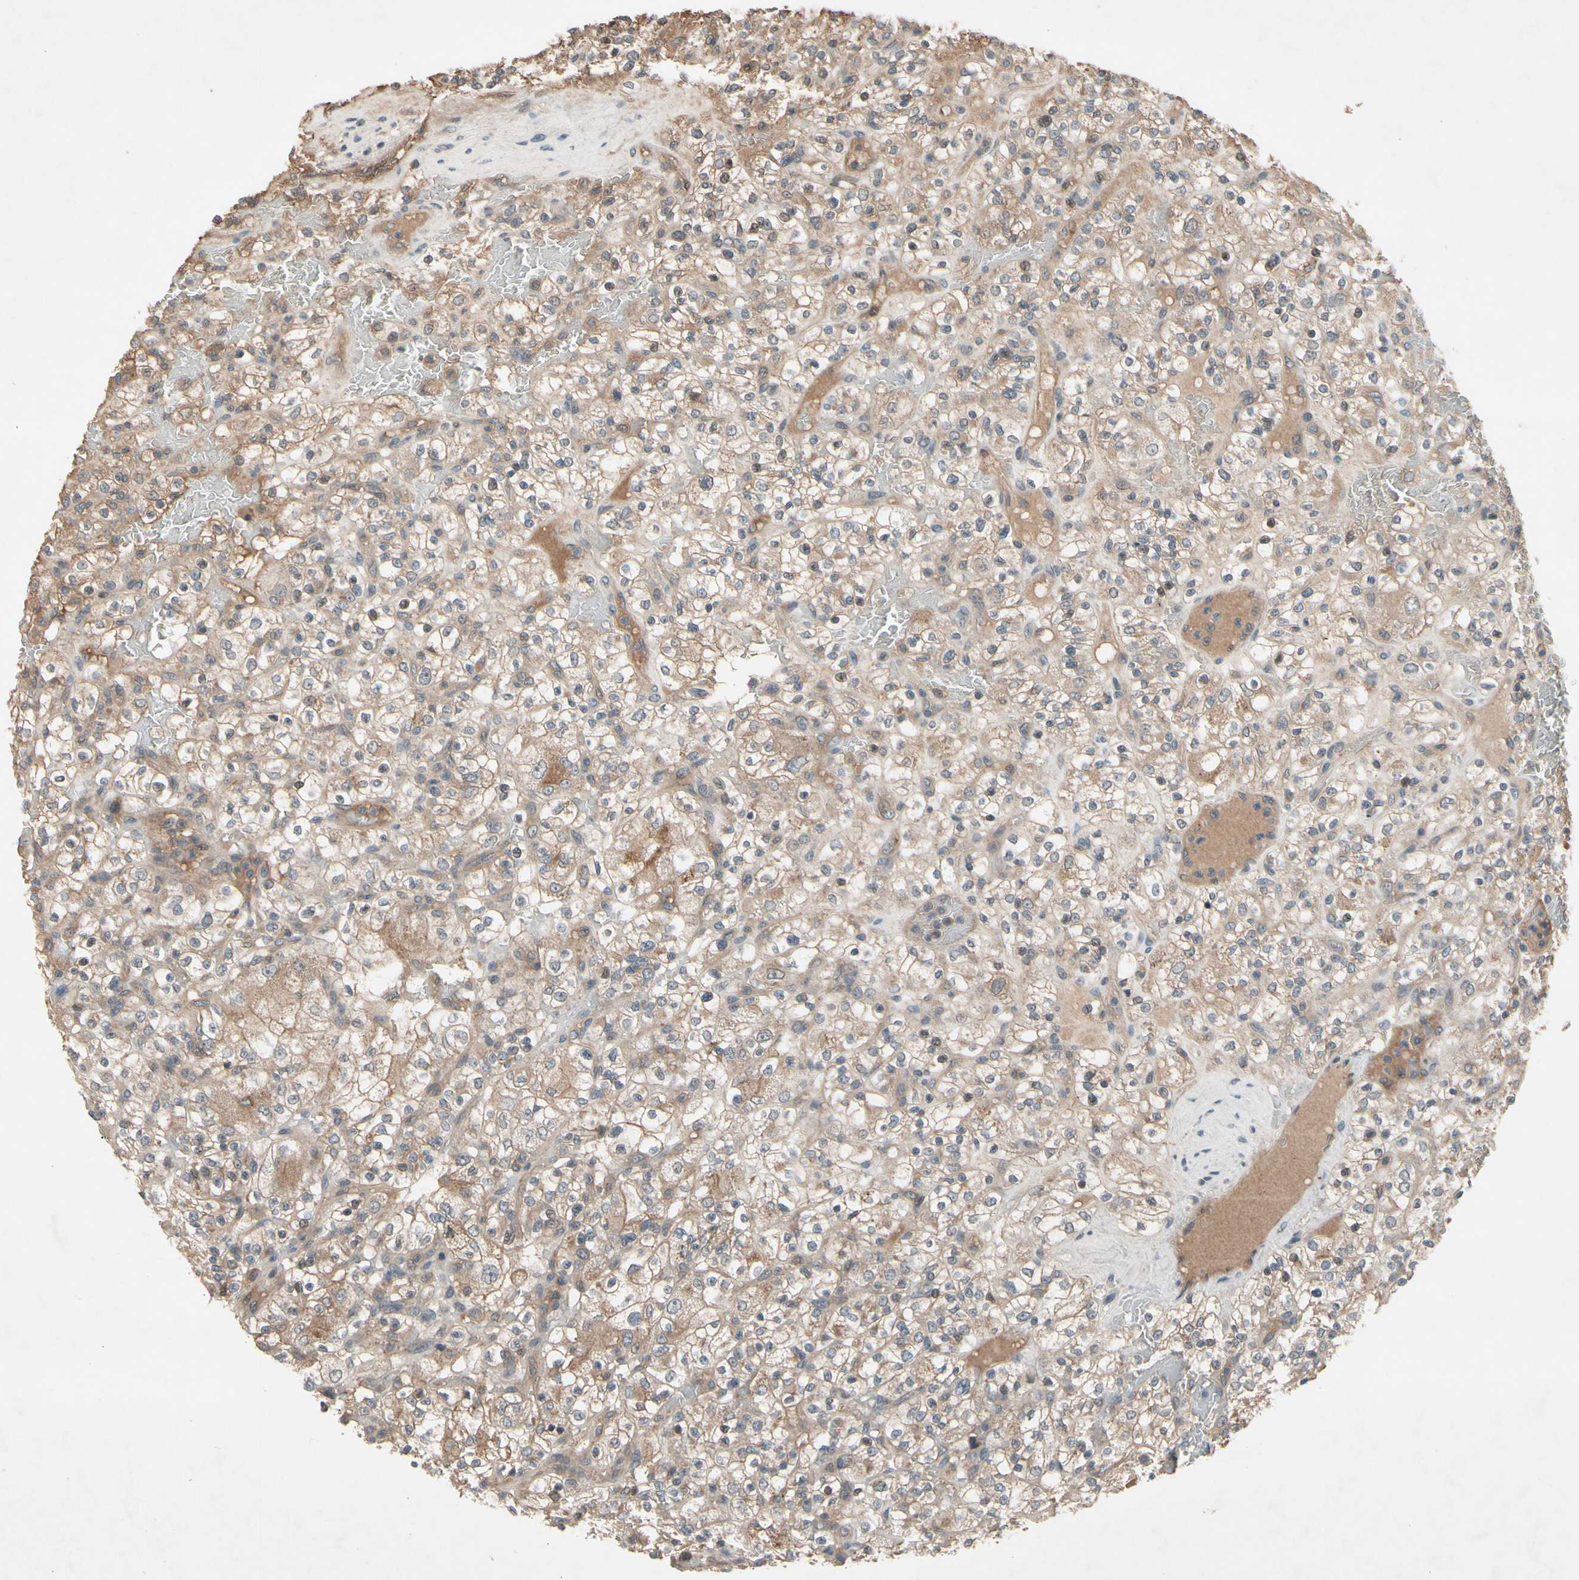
{"staining": {"intensity": "moderate", "quantity": ">75%", "location": "cytoplasmic/membranous"}, "tissue": "renal cancer", "cell_type": "Tumor cells", "image_type": "cancer", "snomed": [{"axis": "morphology", "description": "Normal tissue, NOS"}, {"axis": "morphology", "description": "Adenocarcinoma, NOS"}, {"axis": "topography", "description": "Kidney"}], "caption": "Moderate cytoplasmic/membranous protein positivity is present in about >75% of tumor cells in renal cancer (adenocarcinoma).", "gene": "NSF", "patient": {"sex": "female", "age": 72}}